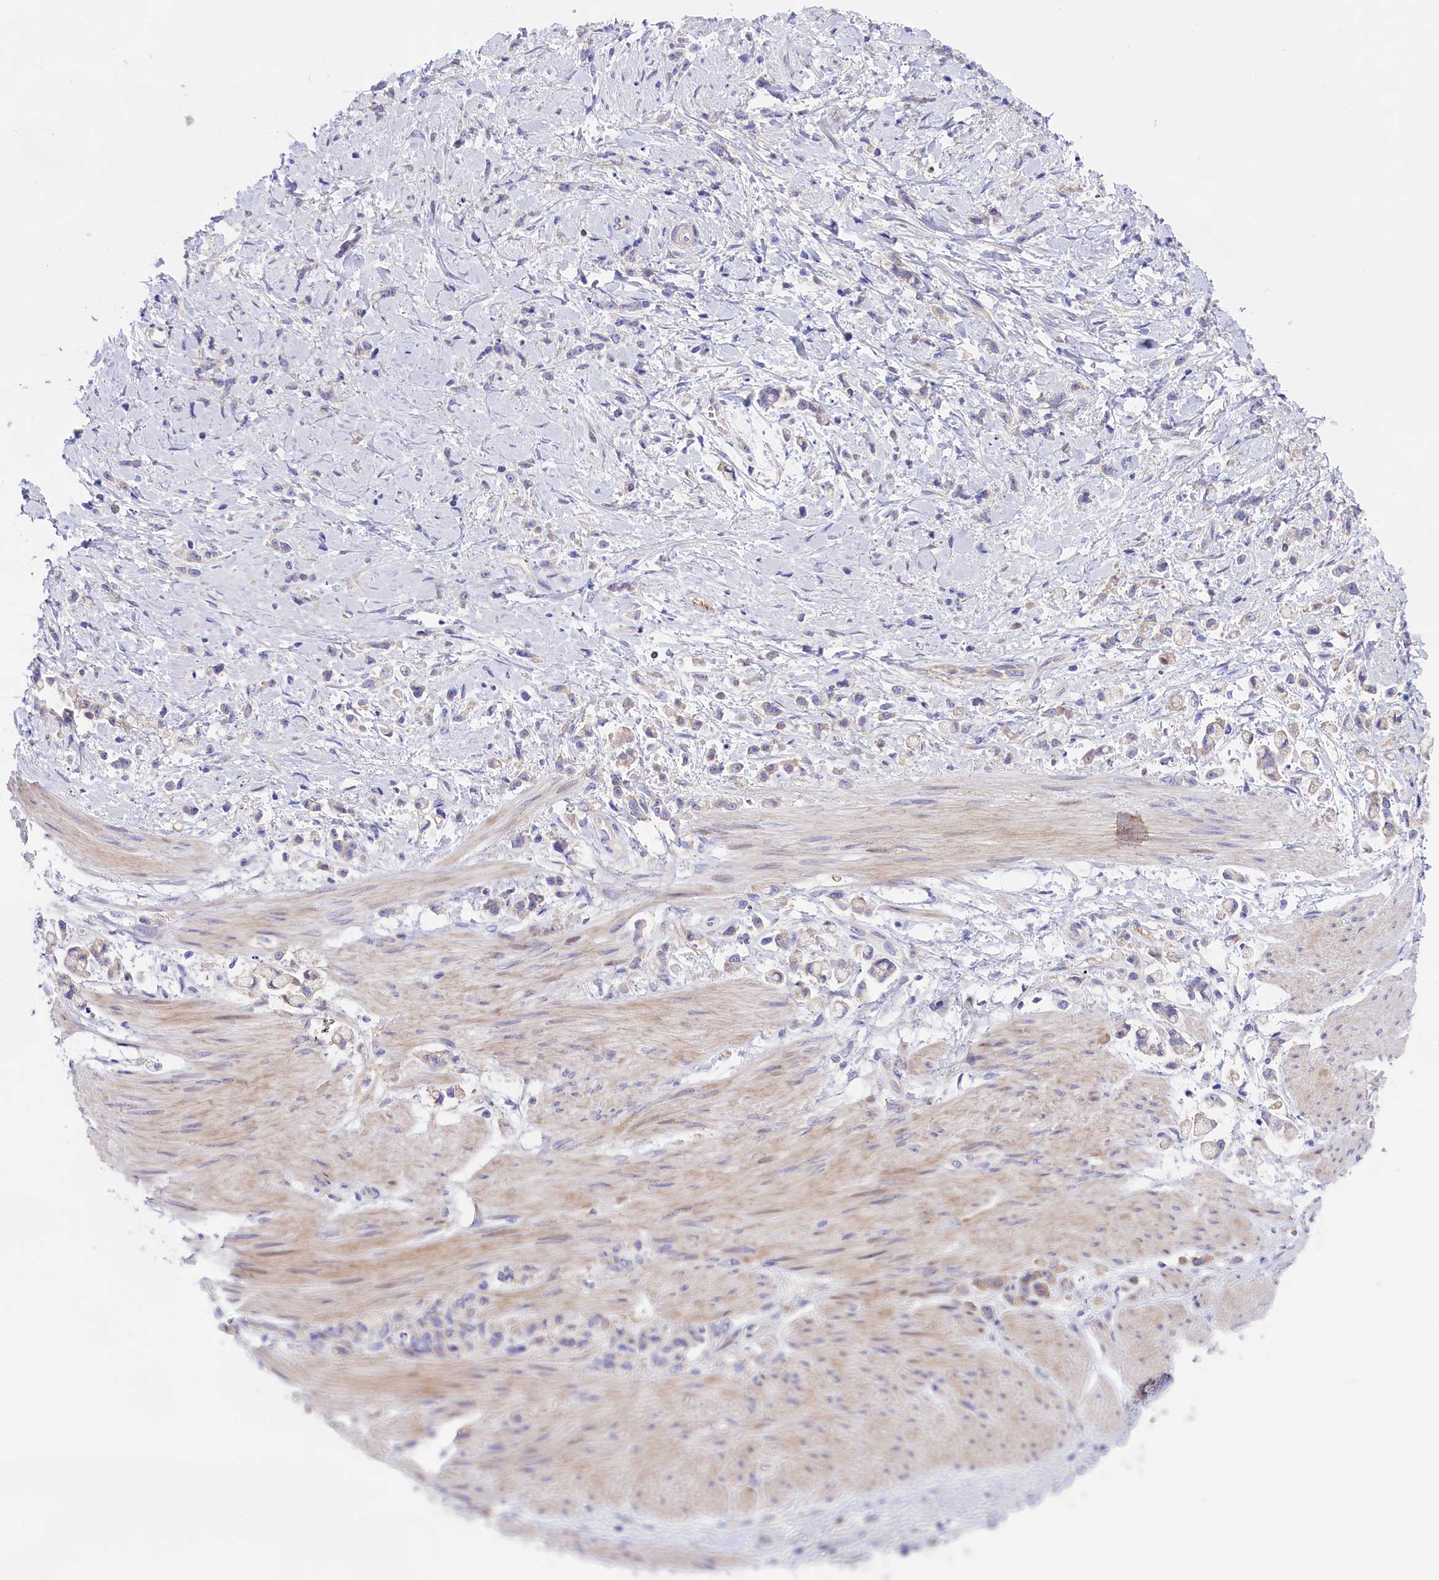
{"staining": {"intensity": "negative", "quantity": "none", "location": "none"}, "tissue": "stomach cancer", "cell_type": "Tumor cells", "image_type": "cancer", "snomed": [{"axis": "morphology", "description": "Adenocarcinoma, NOS"}, {"axis": "topography", "description": "Stomach"}], "caption": "A high-resolution photomicrograph shows IHC staining of stomach cancer (adenocarcinoma), which demonstrates no significant expression in tumor cells.", "gene": "PPP1R13L", "patient": {"sex": "female", "age": 60}}